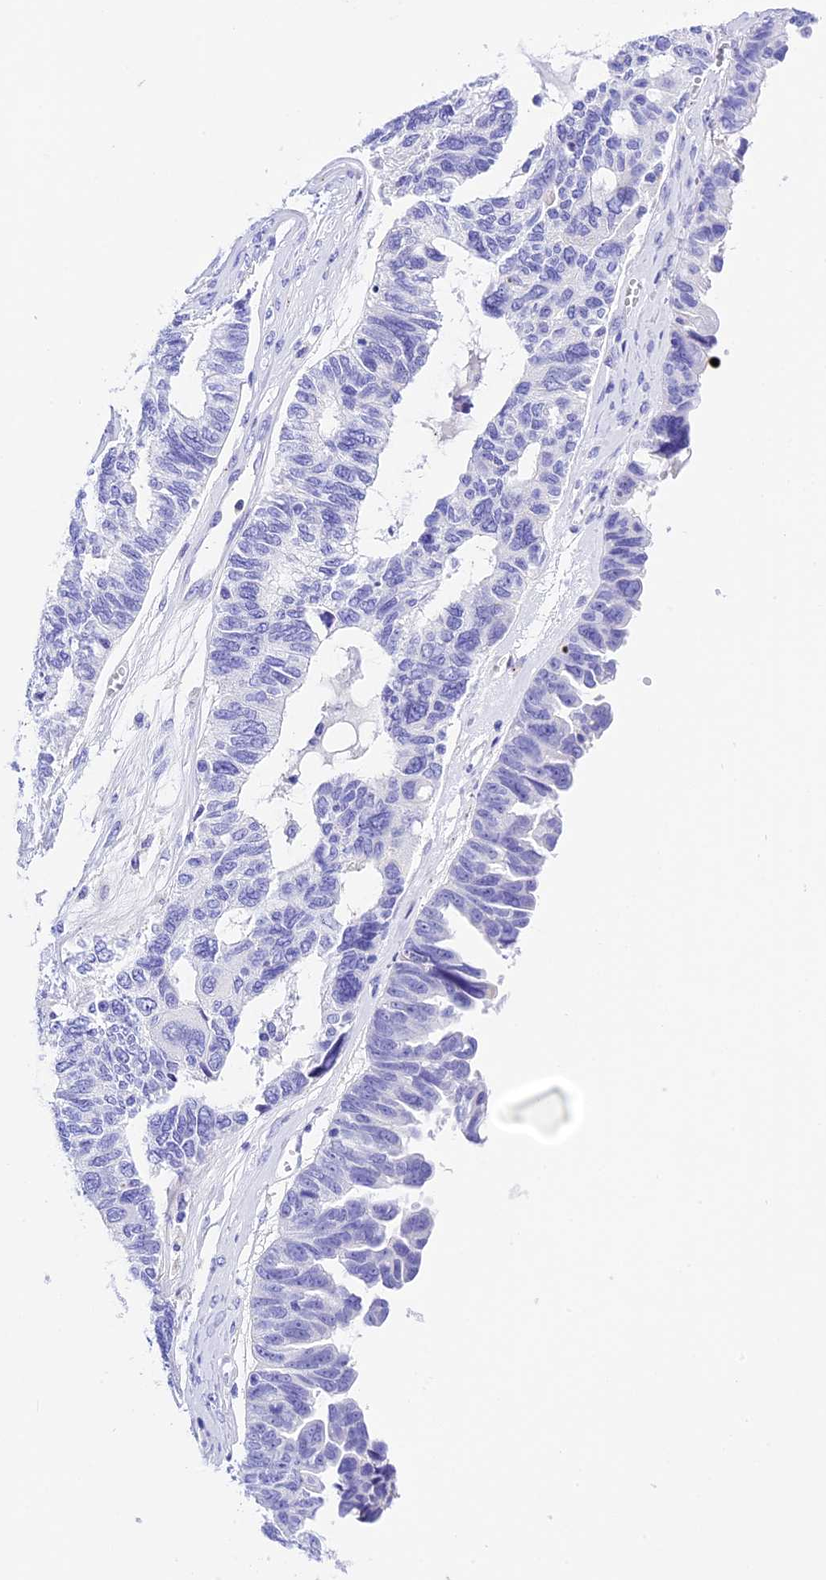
{"staining": {"intensity": "negative", "quantity": "none", "location": "none"}, "tissue": "ovarian cancer", "cell_type": "Tumor cells", "image_type": "cancer", "snomed": [{"axis": "morphology", "description": "Cystadenocarcinoma, serous, NOS"}, {"axis": "topography", "description": "Ovary"}], "caption": "This is an immunohistochemistry image of serous cystadenocarcinoma (ovarian). There is no expression in tumor cells.", "gene": "PSG11", "patient": {"sex": "female", "age": 79}}